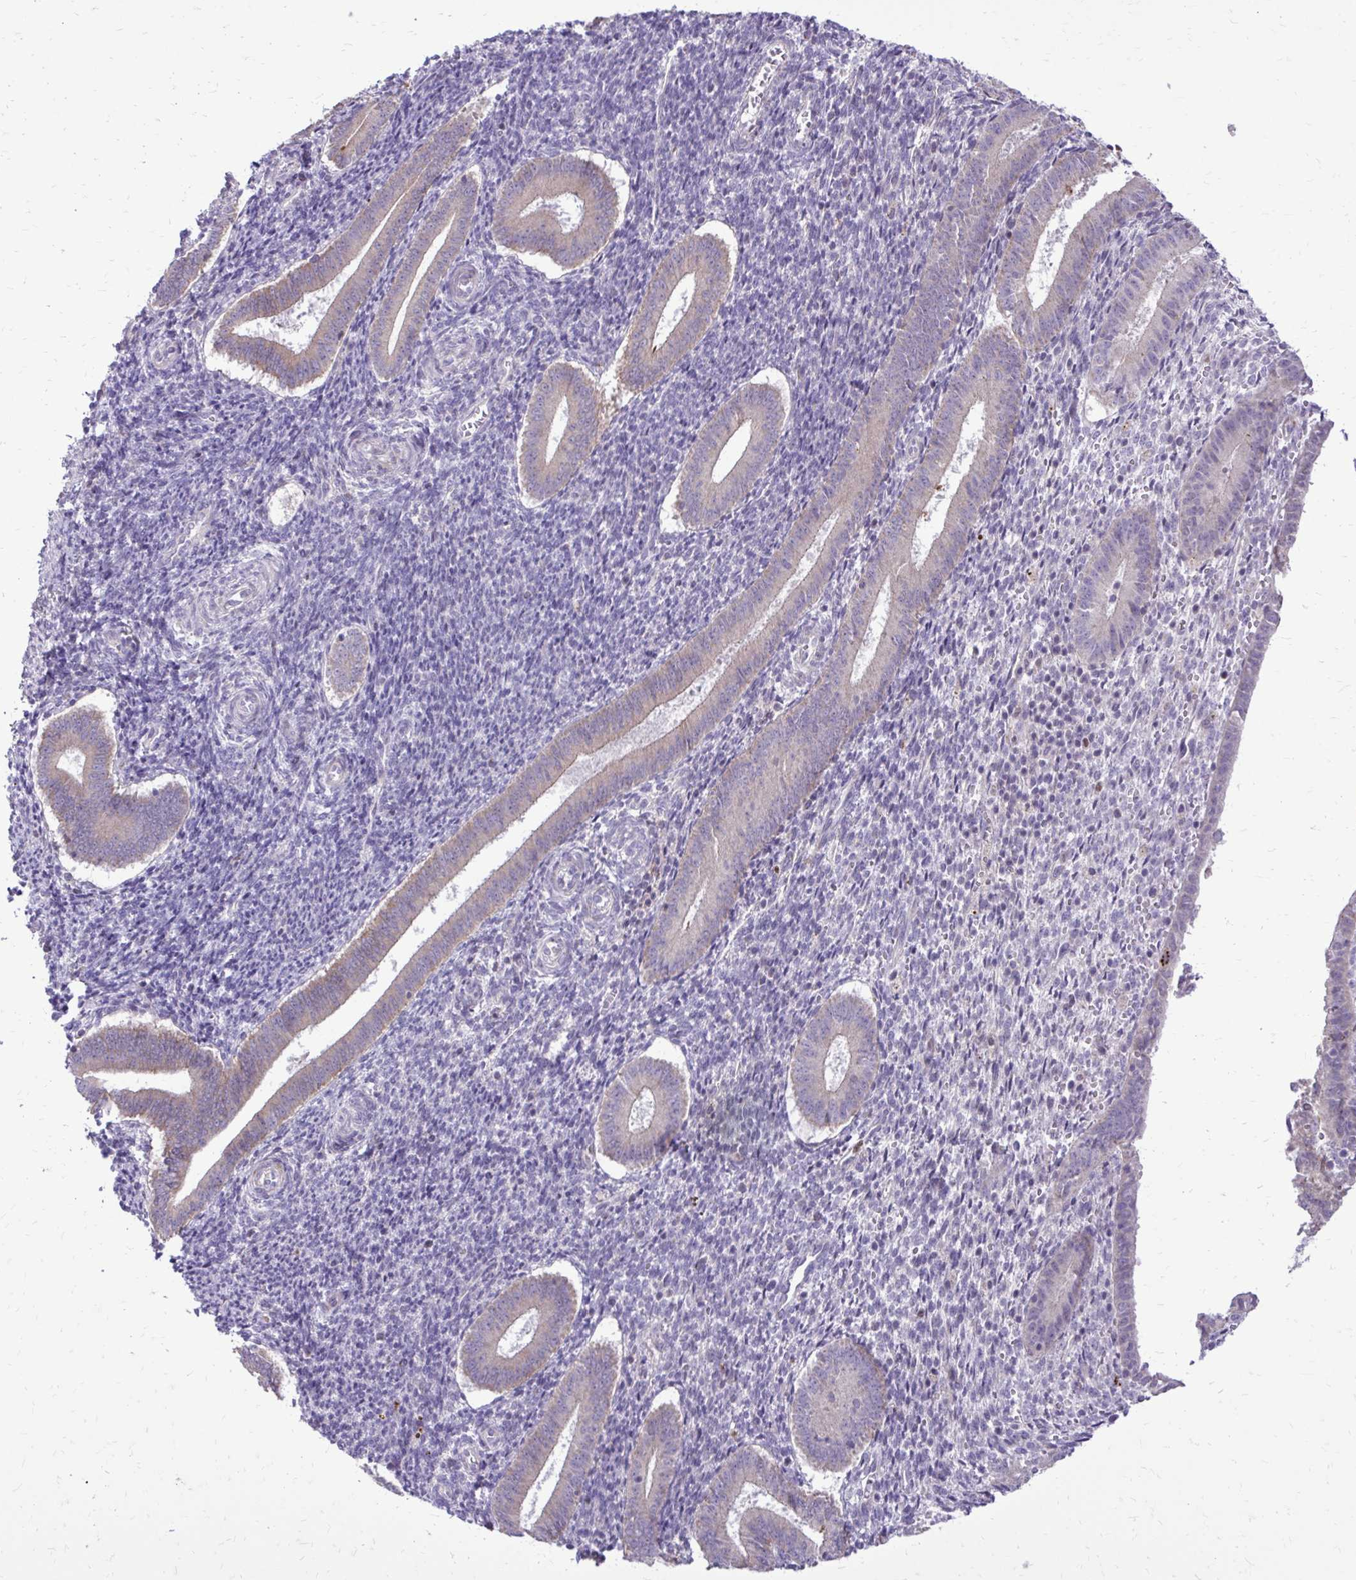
{"staining": {"intensity": "weak", "quantity": "<25%", "location": "cytoplasmic/membranous"}, "tissue": "endometrium", "cell_type": "Cells in endometrial stroma", "image_type": "normal", "snomed": [{"axis": "morphology", "description": "Normal tissue, NOS"}, {"axis": "topography", "description": "Endometrium"}], "caption": "Micrograph shows no protein staining in cells in endometrial stroma of unremarkable endometrium.", "gene": "ABCC3", "patient": {"sex": "female", "age": 25}}